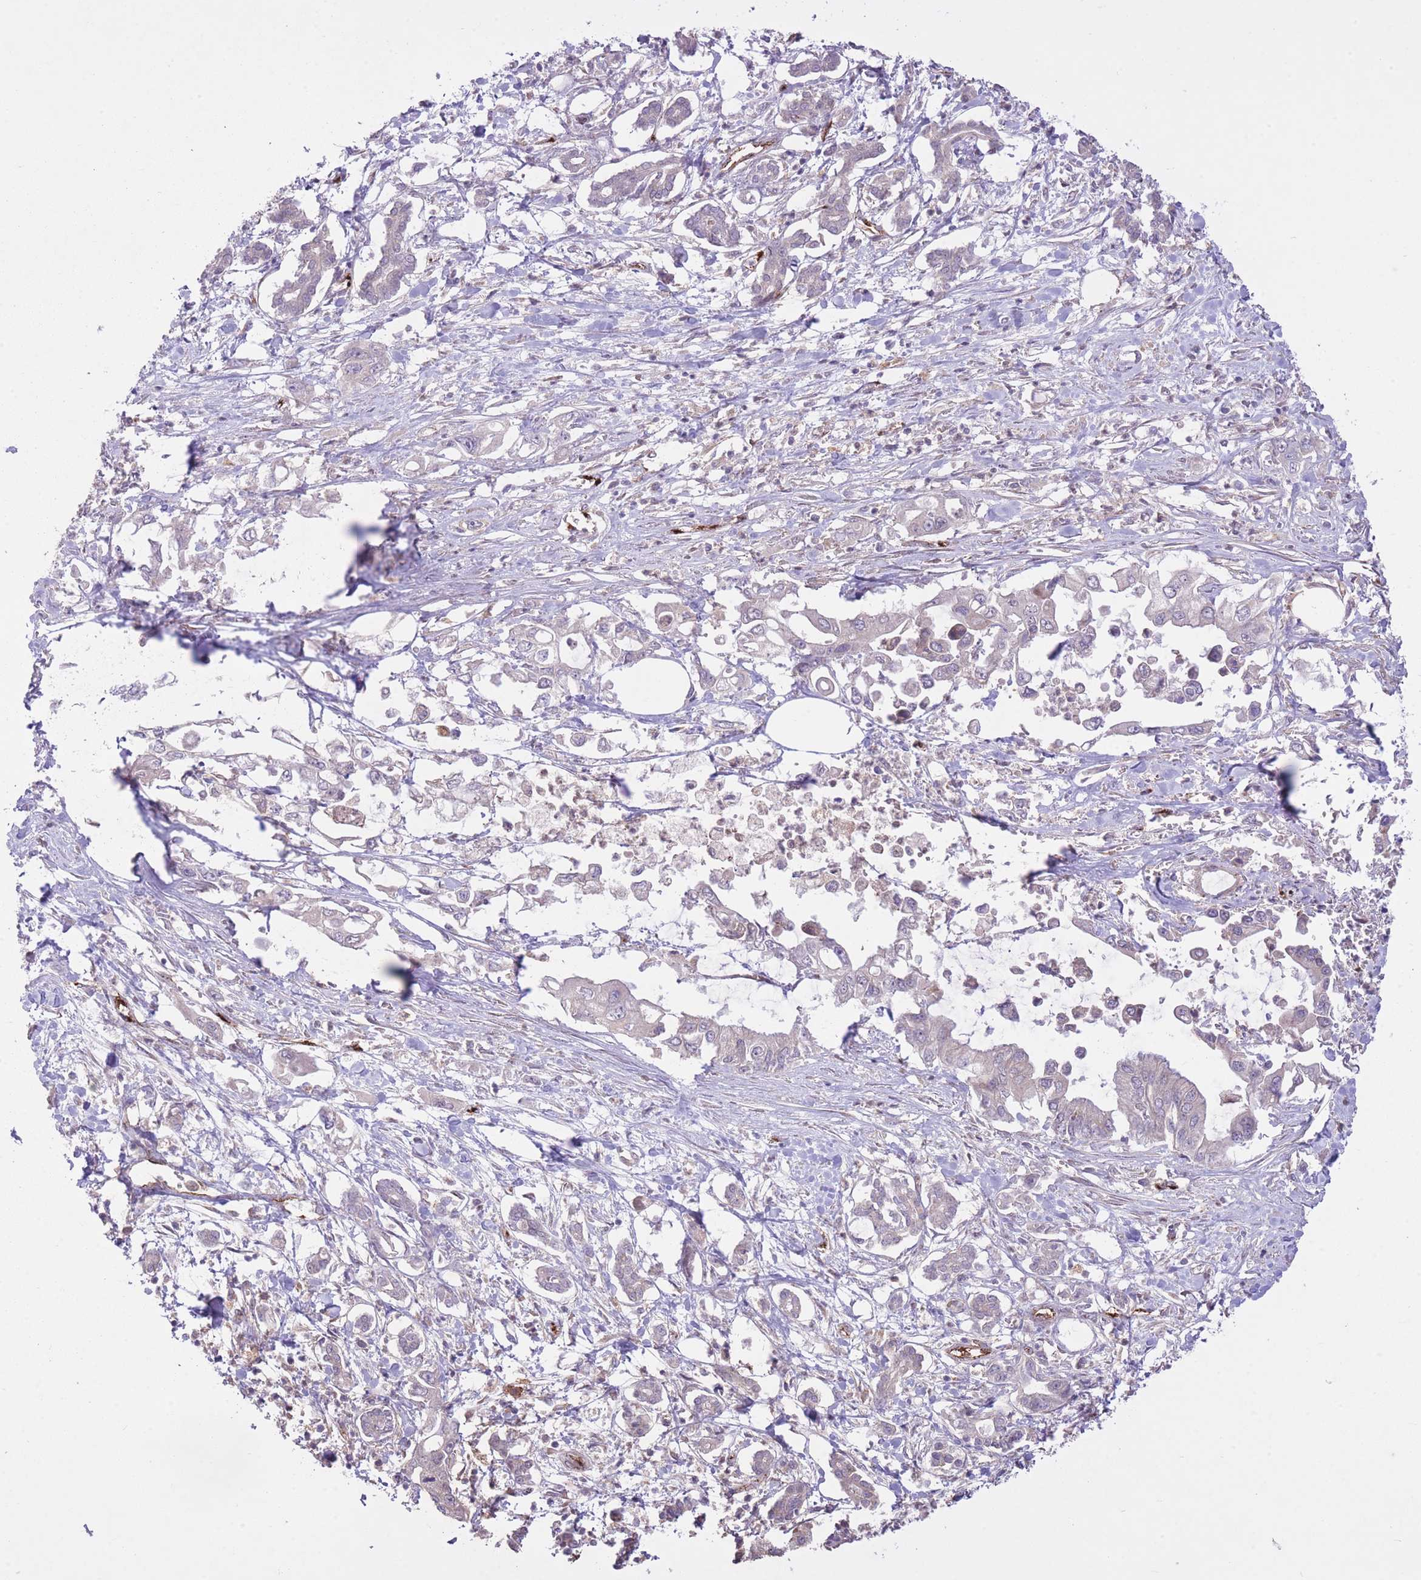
{"staining": {"intensity": "negative", "quantity": "none", "location": "none"}, "tissue": "pancreatic cancer", "cell_type": "Tumor cells", "image_type": "cancer", "snomed": [{"axis": "morphology", "description": "Adenocarcinoma, NOS"}, {"axis": "topography", "description": "Pancreas"}], "caption": "Tumor cells show no significant protein positivity in pancreatic cancer (adenocarcinoma).", "gene": "CISH", "patient": {"sex": "male", "age": 61}}